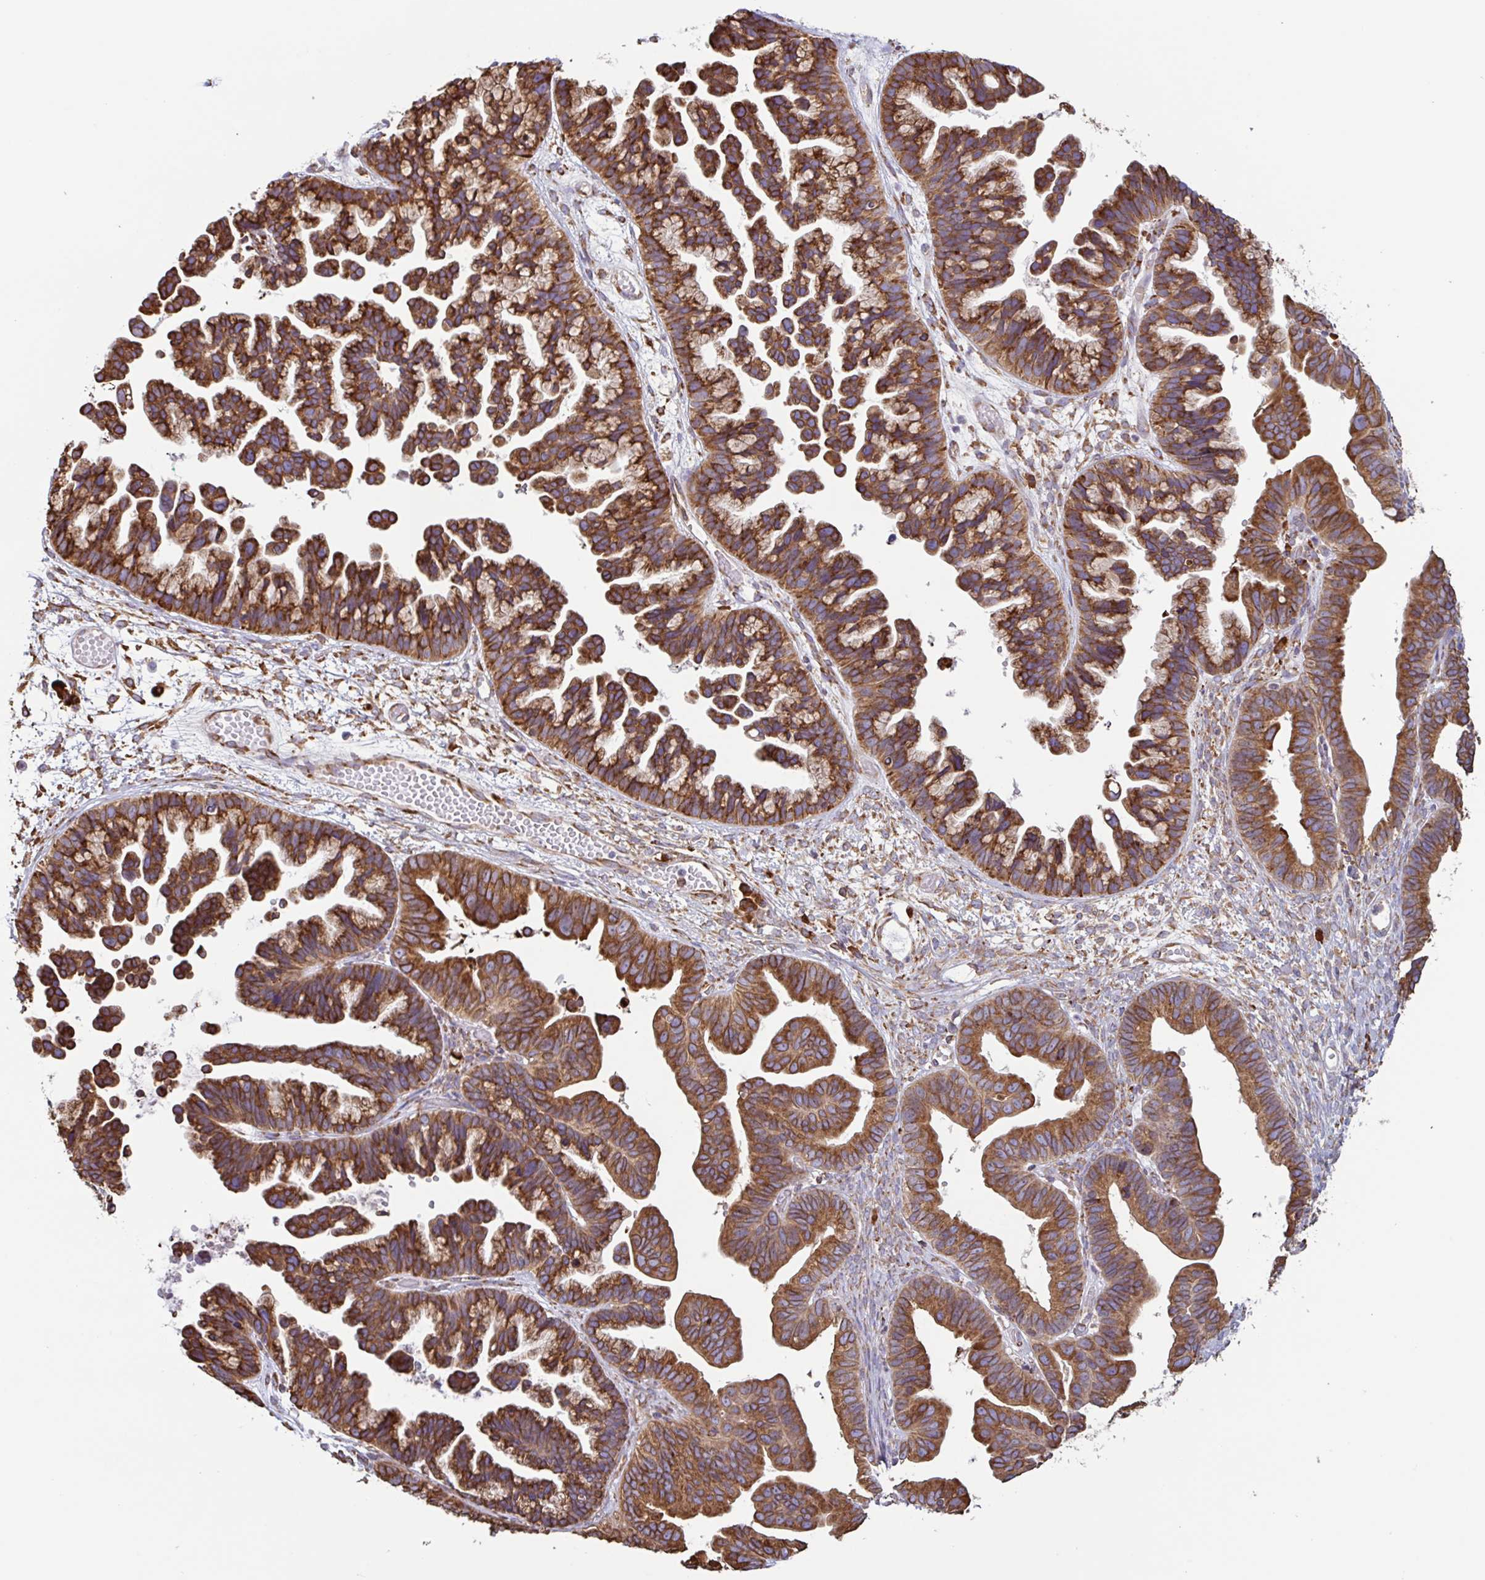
{"staining": {"intensity": "strong", "quantity": ">75%", "location": "cytoplasmic/membranous"}, "tissue": "ovarian cancer", "cell_type": "Tumor cells", "image_type": "cancer", "snomed": [{"axis": "morphology", "description": "Cystadenocarcinoma, serous, NOS"}, {"axis": "topography", "description": "Ovary"}], "caption": "Approximately >75% of tumor cells in ovarian serous cystadenocarcinoma demonstrate strong cytoplasmic/membranous protein positivity as visualized by brown immunohistochemical staining.", "gene": "DOK4", "patient": {"sex": "female", "age": 56}}